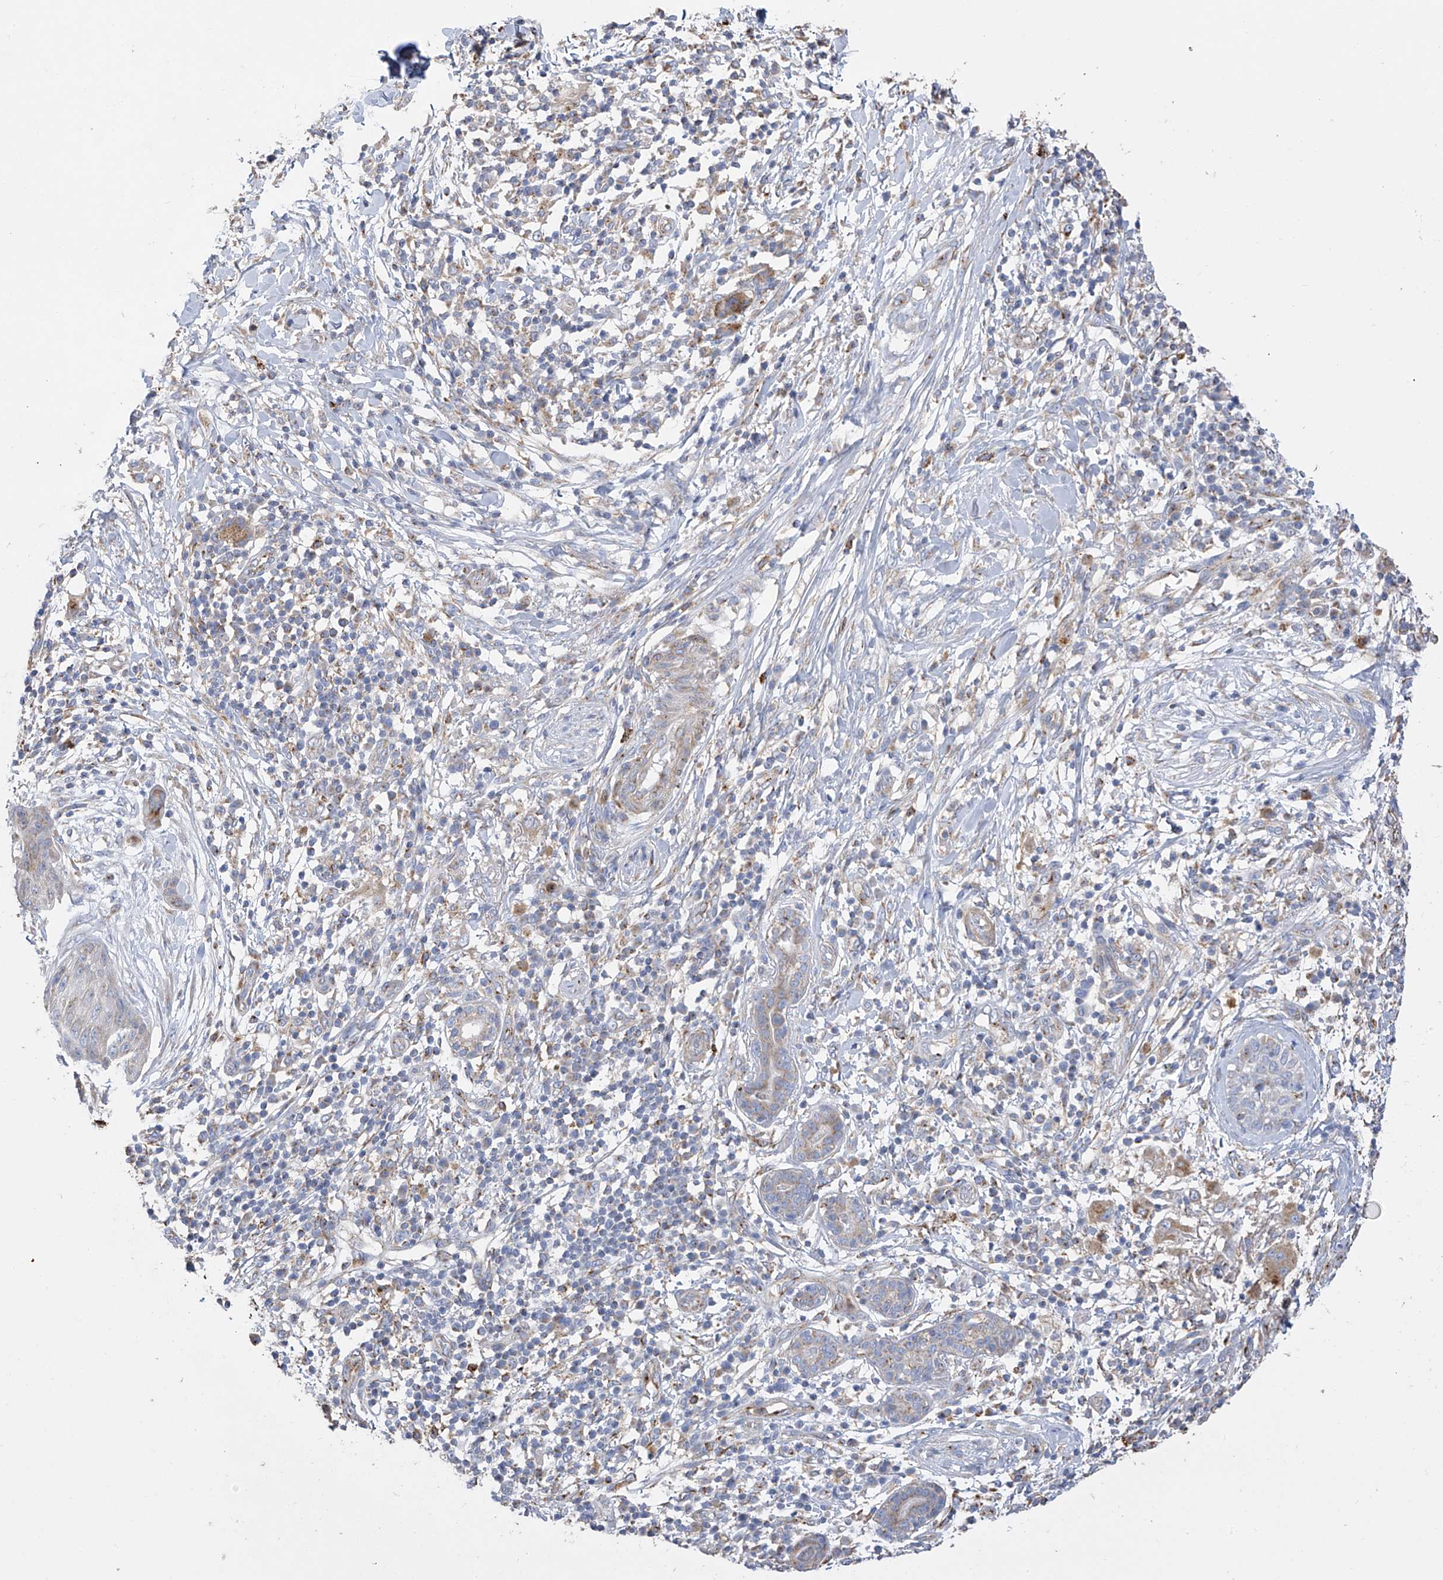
{"staining": {"intensity": "moderate", "quantity": "25%-75%", "location": "cytoplasmic/membranous"}, "tissue": "skin cancer", "cell_type": "Tumor cells", "image_type": "cancer", "snomed": [{"axis": "morphology", "description": "Squamous cell carcinoma, NOS"}, {"axis": "topography", "description": "Skin"}], "caption": "About 25%-75% of tumor cells in human skin cancer reveal moderate cytoplasmic/membranous protein positivity as visualized by brown immunohistochemical staining.", "gene": "ITM2B", "patient": {"sex": "female", "age": 88}}